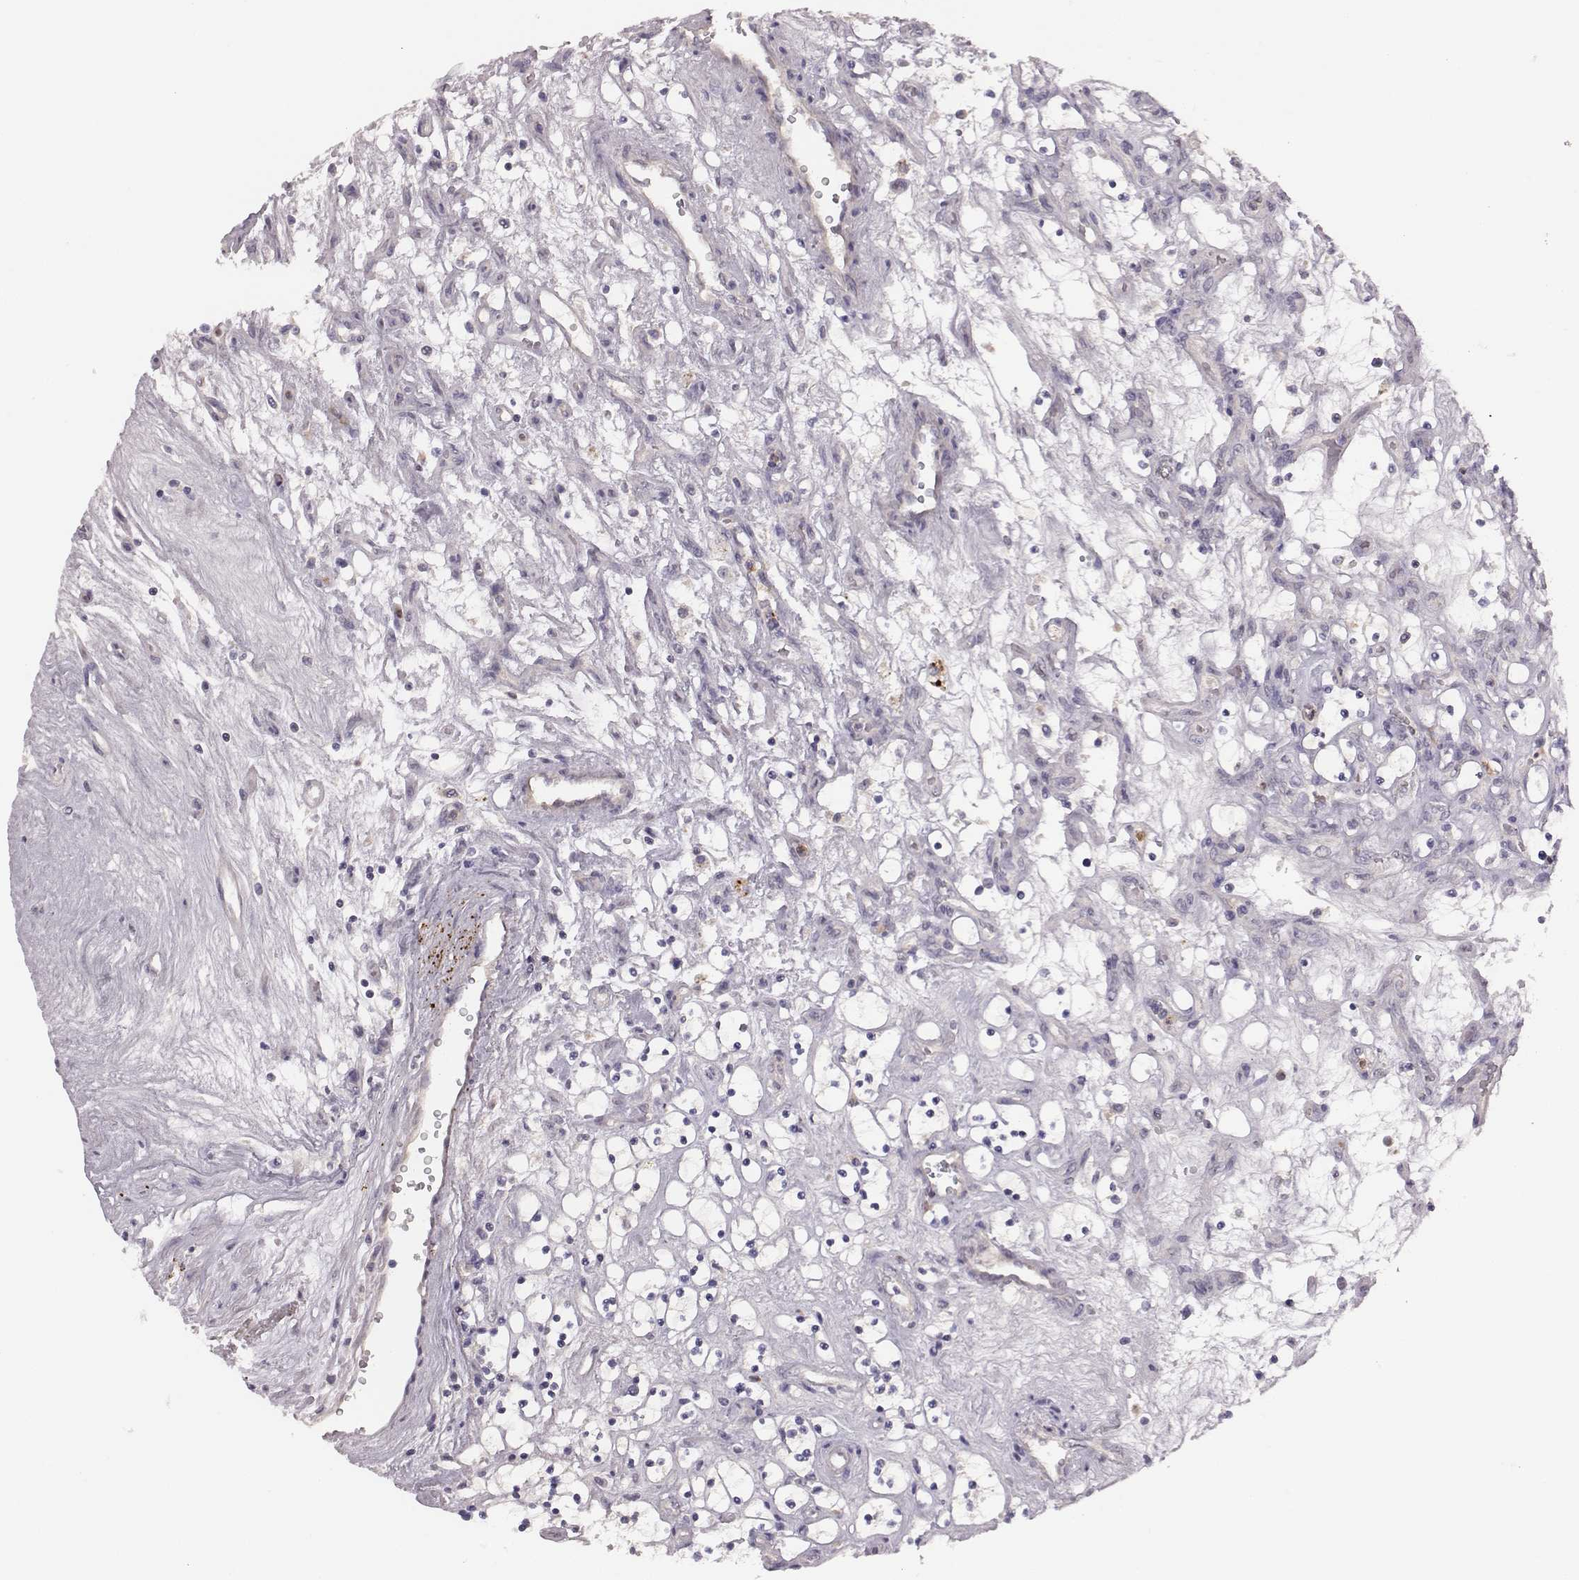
{"staining": {"intensity": "negative", "quantity": "none", "location": "none"}, "tissue": "renal cancer", "cell_type": "Tumor cells", "image_type": "cancer", "snomed": [{"axis": "morphology", "description": "Adenocarcinoma, NOS"}, {"axis": "topography", "description": "Kidney"}], "caption": "DAB immunohistochemical staining of human renal cancer demonstrates no significant positivity in tumor cells.", "gene": "KMO", "patient": {"sex": "female", "age": 69}}